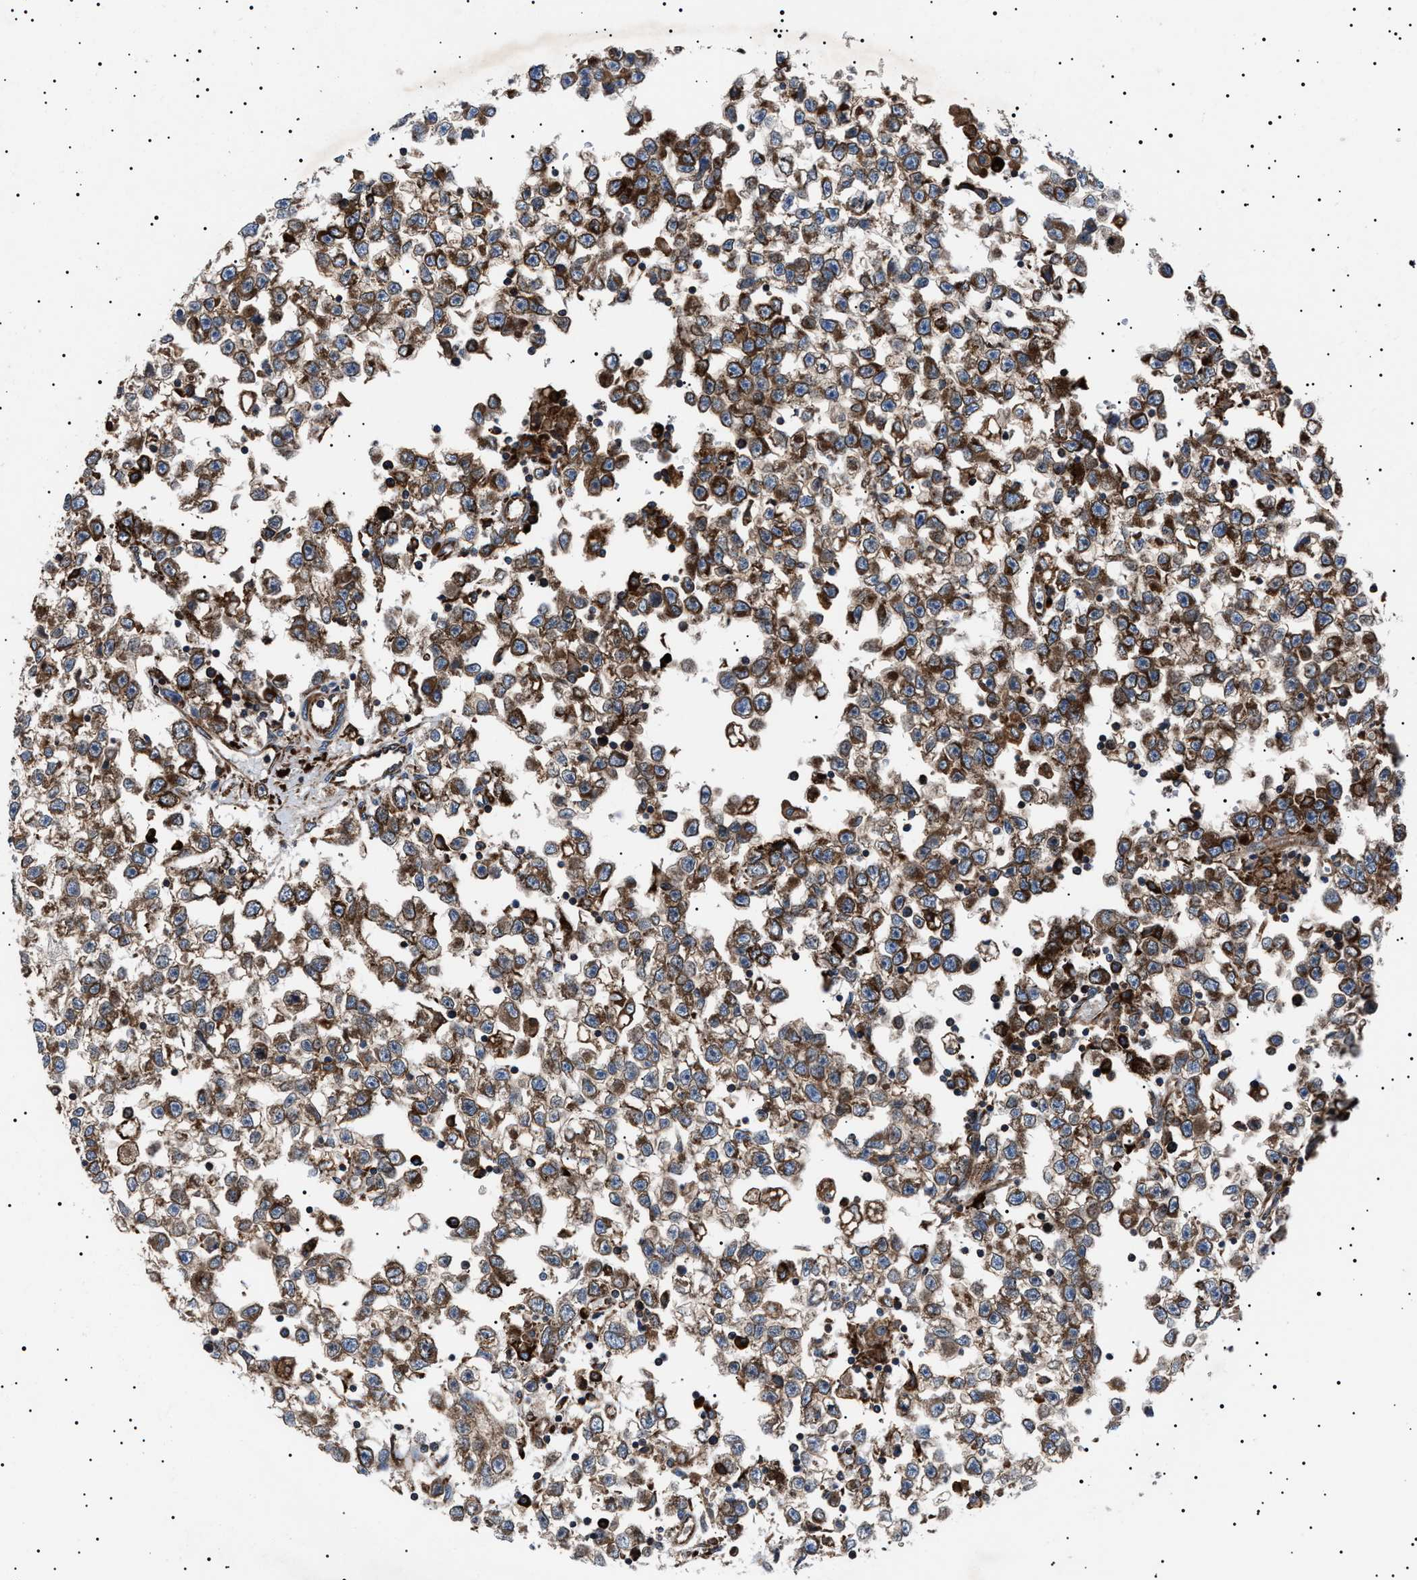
{"staining": {"intensity": "strong", "quantity": ">75%", "location": "cytoplasmic/membranous"}, "tissue": "testis cancer", "cell_type": "Tumor cells", "image_type": "cancer", "snomed": [{"axis": "morphology", "description": "Seminoma, NOS"}, {"axis": "morphology", "description": "Carcinoma, Embryonal, NOS"}, {"axis": "topography", "description": "Testis"}], "caption": "Protein staining shows strong cytoplasmic/membranous positivity in approximately >75% of tumor cells in testis embryonal carcinoma.", "gene": "TOP1MT", "patient": {"sex": "male", "age": 51}}